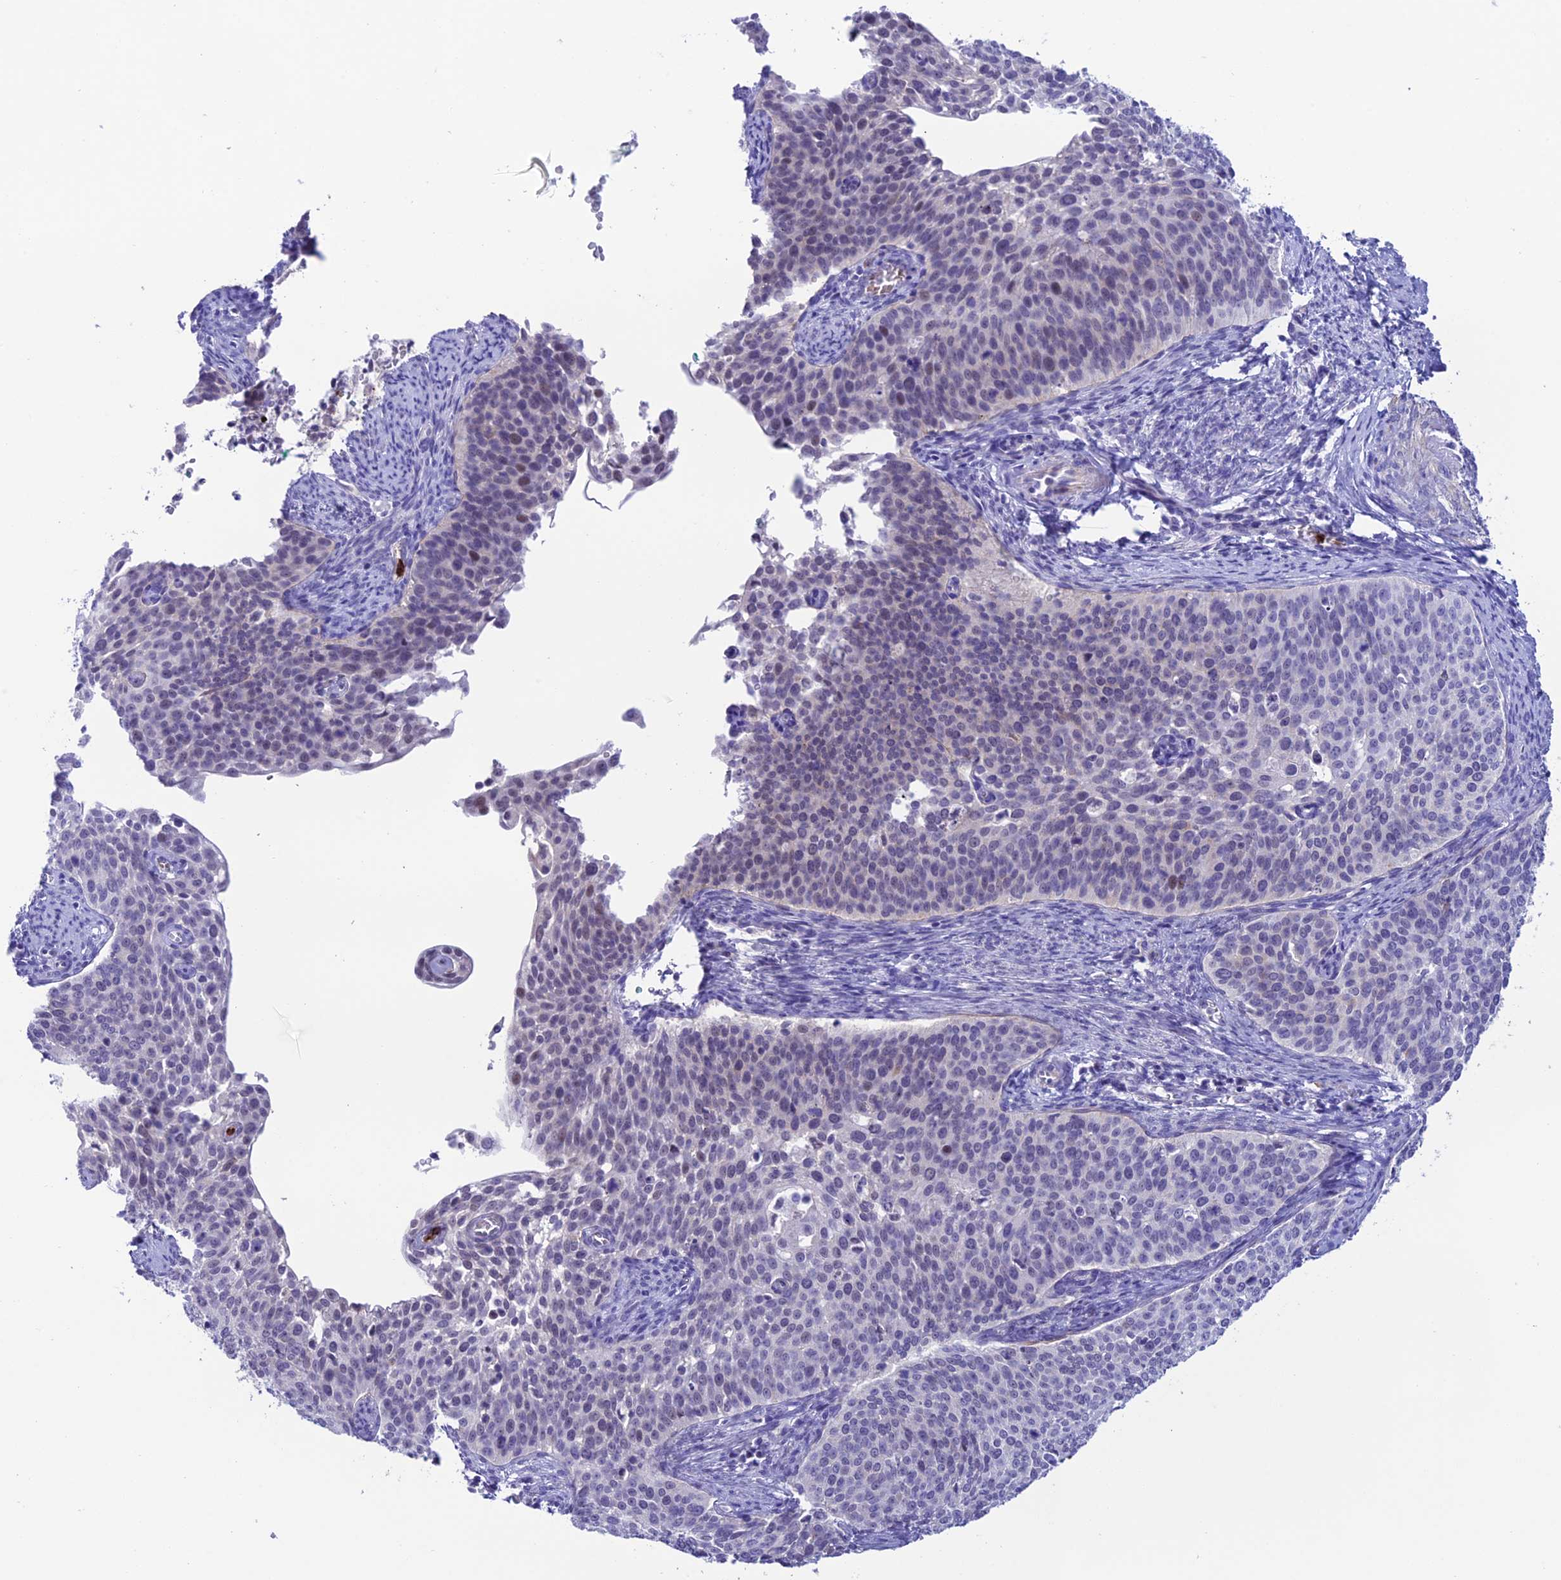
{"staining": {"intensity": "negative", "quantity": "none", "location": "none"}, "tissue": "cervical cancer", "cell_type": "Tumor cells", "image_type": "cancer", "snomed": [{"axis": "morphology", "description": "Squamous cell carcinoma, NOS"}, {"axis": "topography", "description": "Cervix"}], "caption": "Tumor cells are negative for protein expression in human cervical cancer (squamous cell carcinoma).", "gene": "COL6A6", "patient": {"sex": "female", "age": 44}}